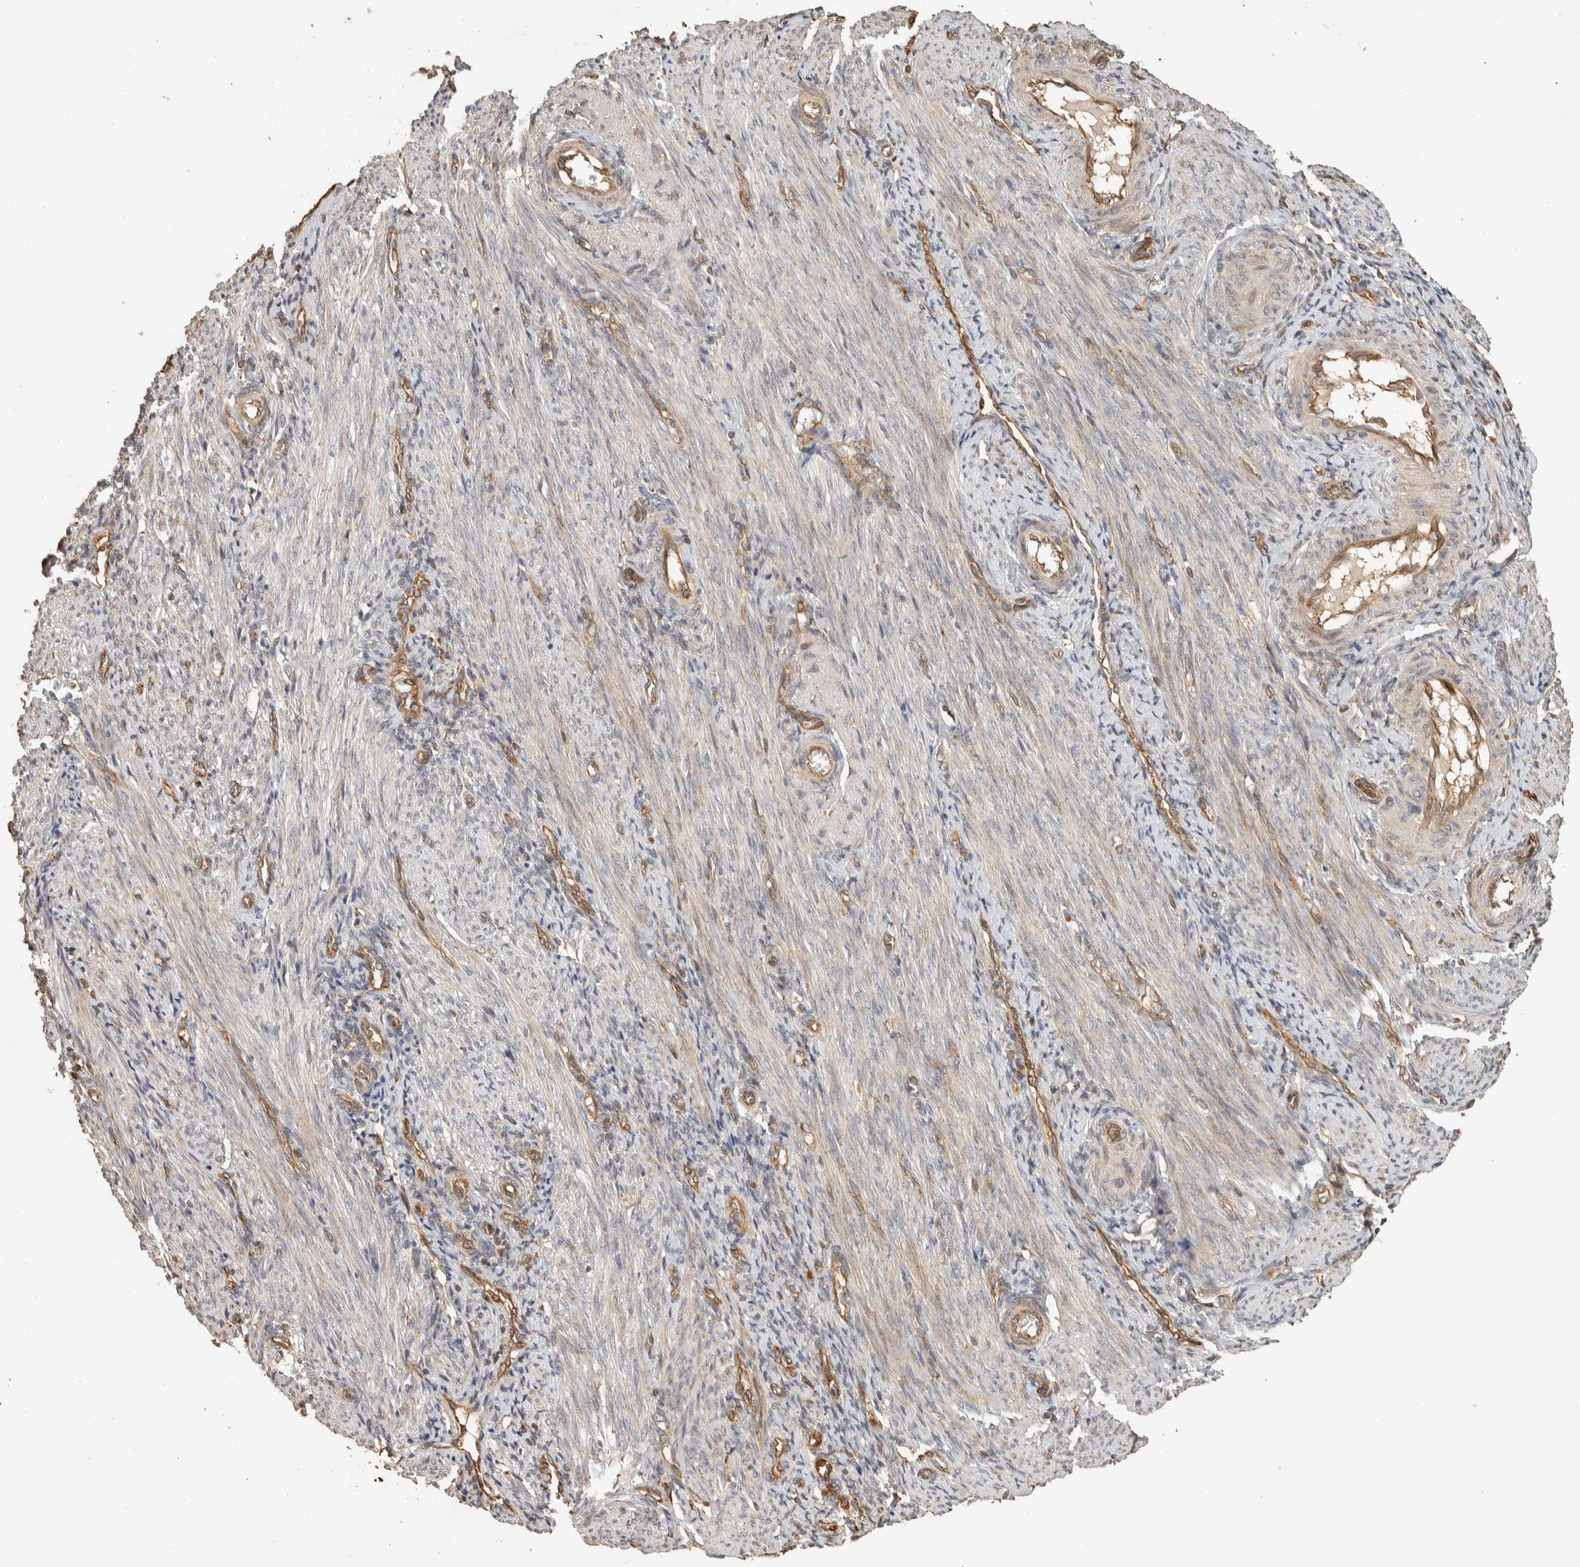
{"staining": {"intensity": "moderate", "quantity": "<25%", "location": "cytoplasmic/membranous"}, "tissue": "endometrium", "cell_type": "Cells in endometrial stroma", "image_type": "normal", "snomed": [{"axis": "morphology", "description": "Normal tissue, NOS"}, {"axis": "topography", "description": "Uterus"}, {"axis": "topography", "description": "Endometrium"}], "caption": "Protein staining by immunohistochemistry (IHC) demonstrates moderate cytoplasmic/membranous expression in about <25% of cells in endometrial stroma in benign endometrium.", "gene": "EXOC7", "patient": {"sex": "female", "age": 33}}